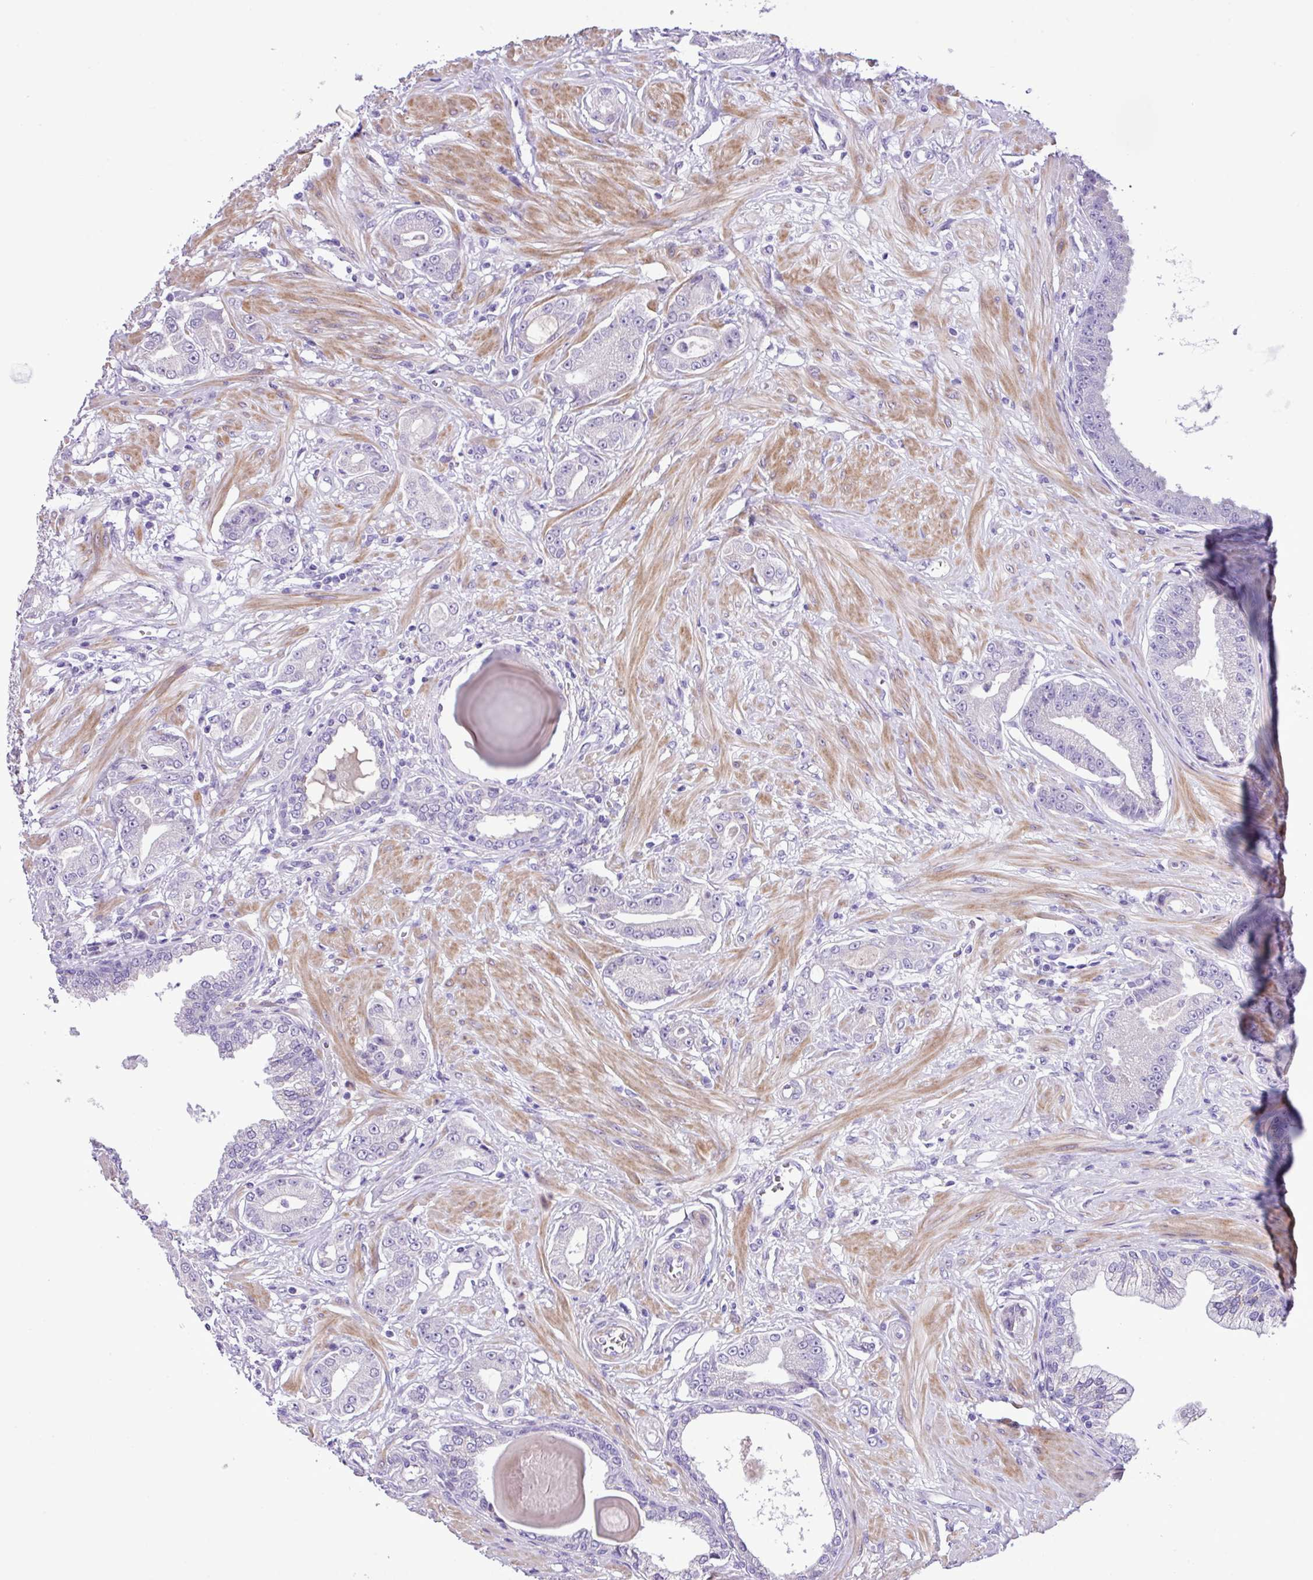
{"staining": {"intensity": "negative", "quantity": "none", "location": "none"}, "tissue": "prostate cancer", "cell_type": "Tumor cells", "image_type": "cancer", "snomed": [{"axis": "morphology", "description": "Adenocarcinoma, Low grade"}, {"axis": "topography", "description": "Prostate"}], "caption": "Tumor cells show no significant positivity in prostate cancer (adenocarcinoma (low-grade)).", "gene": "YLPM1", "patient": {"sex": "male", "age": 64}}